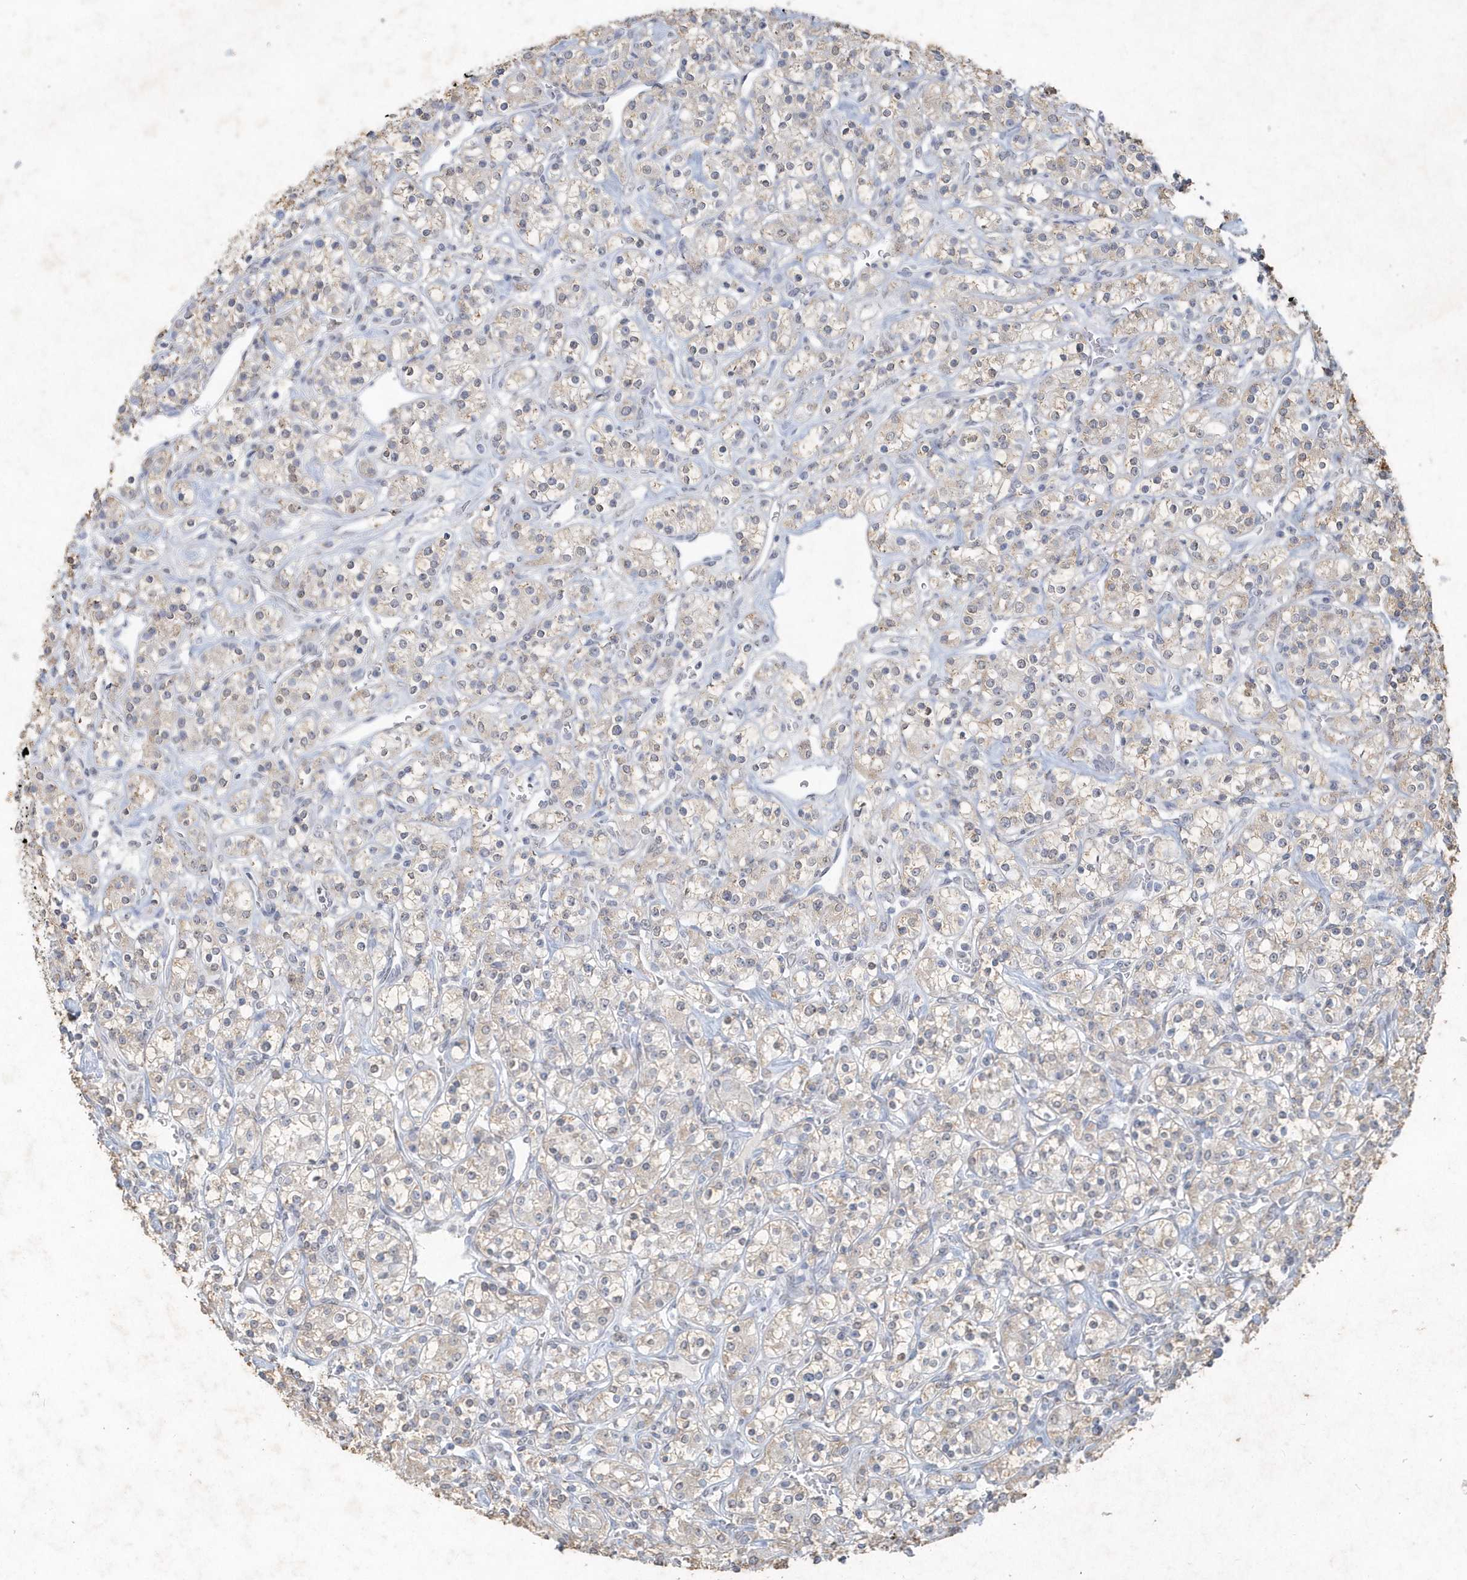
{"staining": {"intensity": "weak", "quantity": "25%-75%", "location": "cytoplasmic/membranous"}, "tissue": "renal cancer", "cell_type": "Tumor cells", "image_type": "cancer", "snomed": [{"axis": "morphology", "description": "Adenocarcinoma, NOS"}, {"axis": "topography", "description": "Kidney"}], "caption": "This photomicrograph demonstrates IHC staining of adenocarcinoma (renal), with low weak cytoplasmic/membranous positivity in about 25%-75% of tumor cells.", "gene": "PDCD1", "patient": {"sex": "male", "age": 77}}